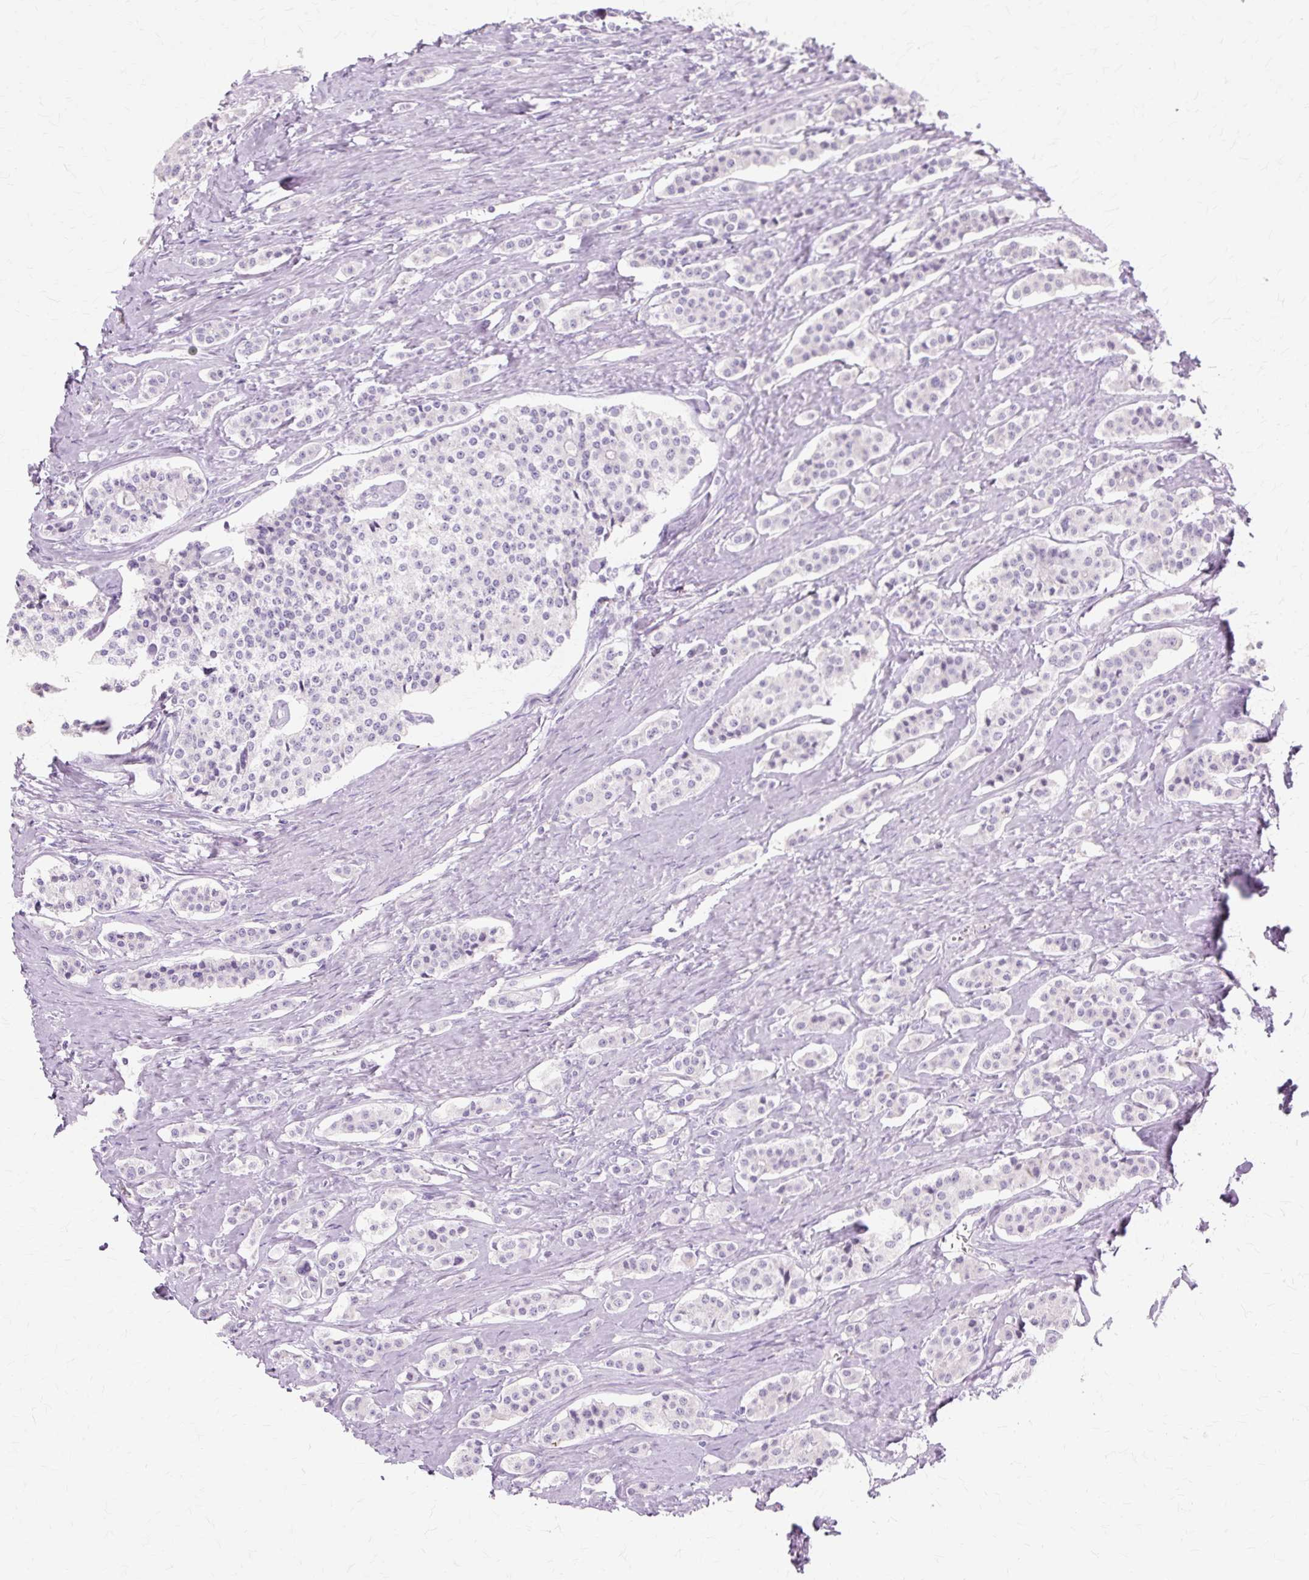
{"staining": {"intensity": "negative", "quantity": "none", "location": "none"}, "tissue": "carcinoid", "cell_type": "Tumor cells", "image_type": "cancer", "snomed": [{"axis": "morphology", "description": "Carcinoid, malignant, NOS"}, {"axis": "topography", "description": "Small intestine"}], "caption": "Tumor cells are negative for brown protein staining in malignant carcinoid.", "gene": "IRX2", "patient": {"sex": "male", "age": 63}}